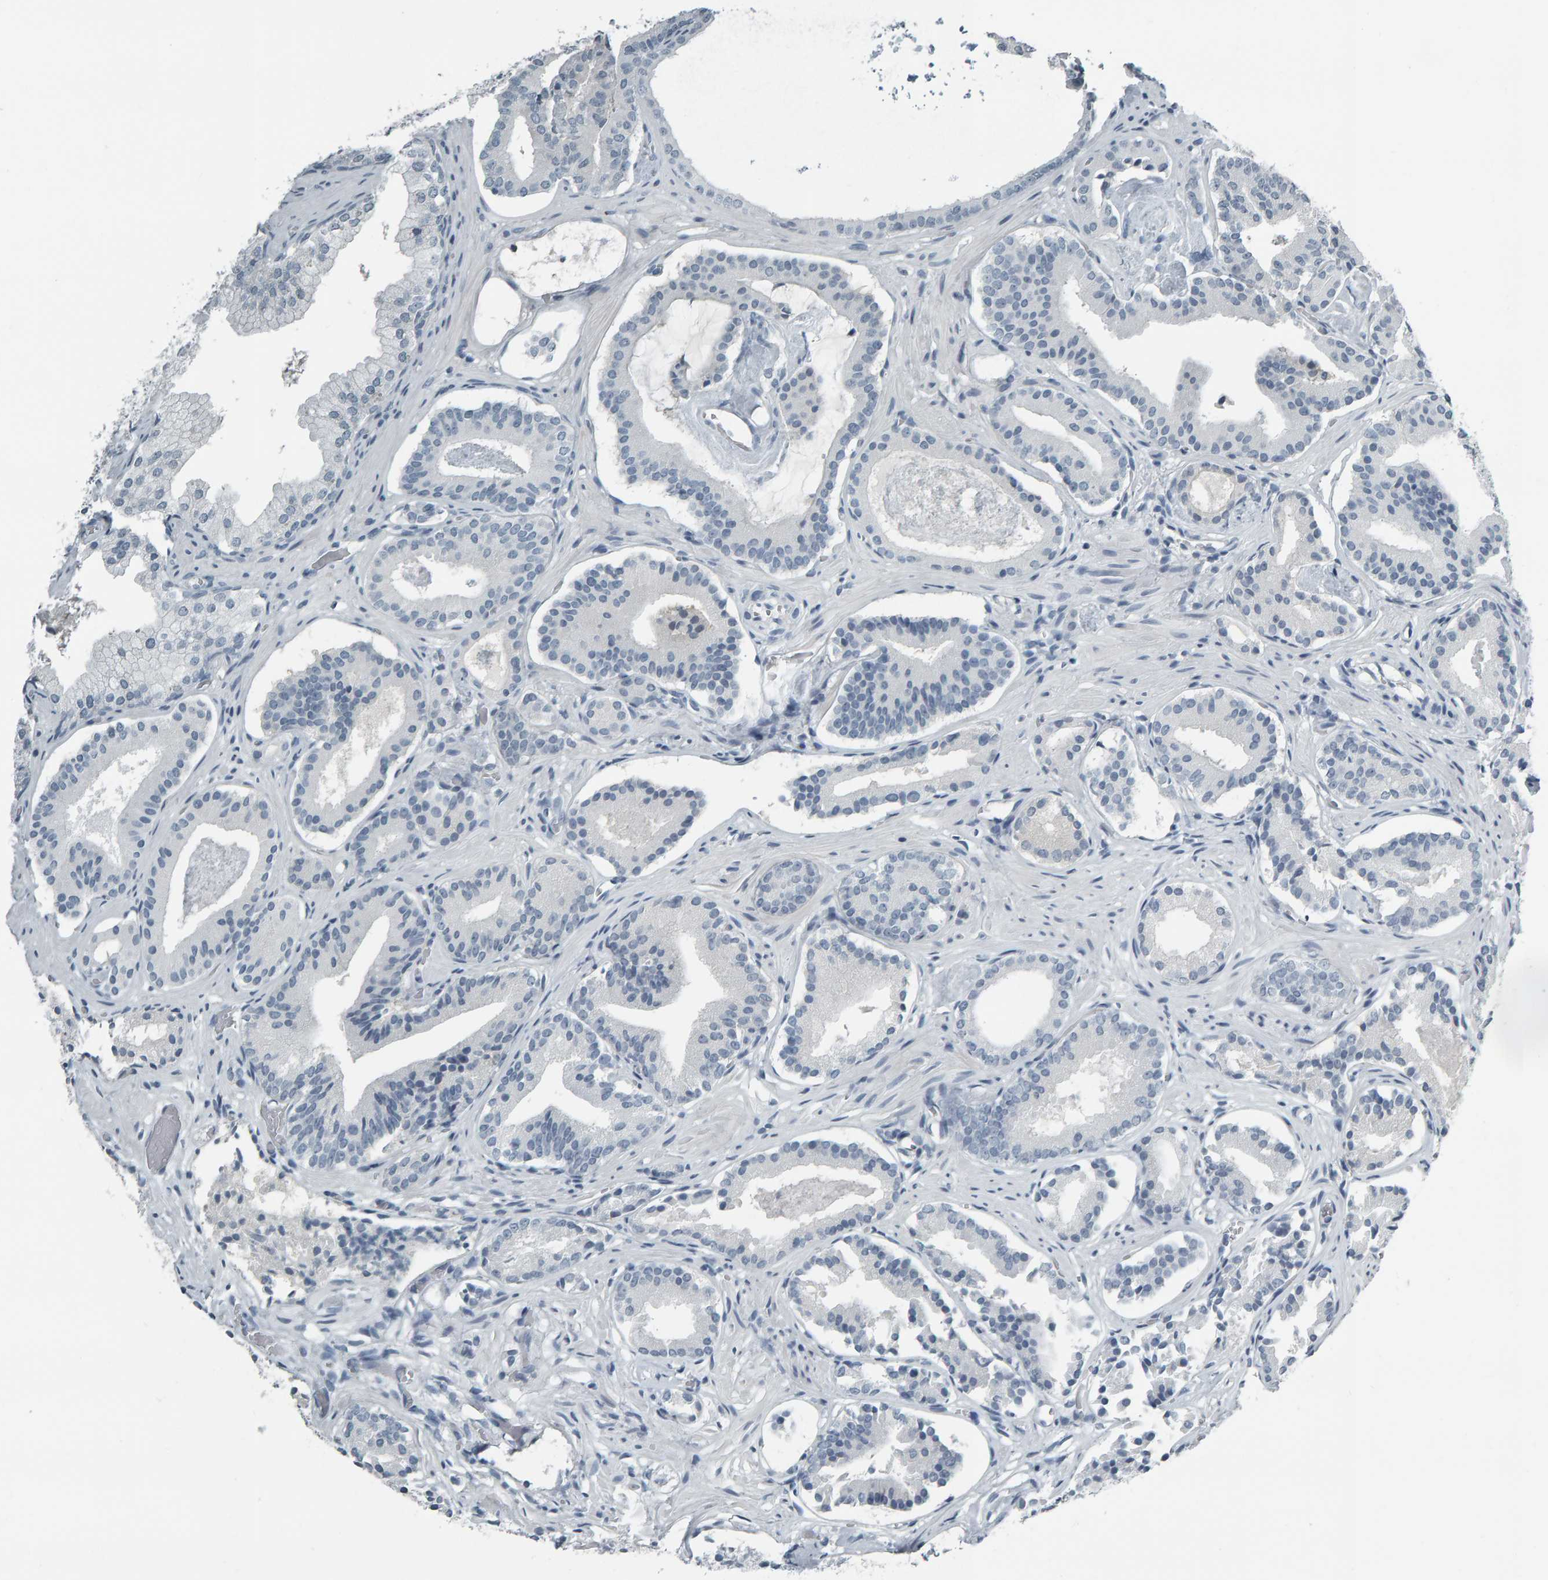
{"staining": {"intensity": "negative", "quantity": "none", "location": "none"}, "tissue": "prostate cancer", "cell_type": "Tumor cells", "image_type": "cancer", "snomed": [{"axis": "morphology", "description": "Adenocarcinoma, Low grade"}, {"axis": "topography", "description": "Prostate"}], "caption": "IHC of human prostate cancer demonstrates no staining in tumor cells.", "gene": "PYY", "patient": {"sex": "male", "age": 51}}